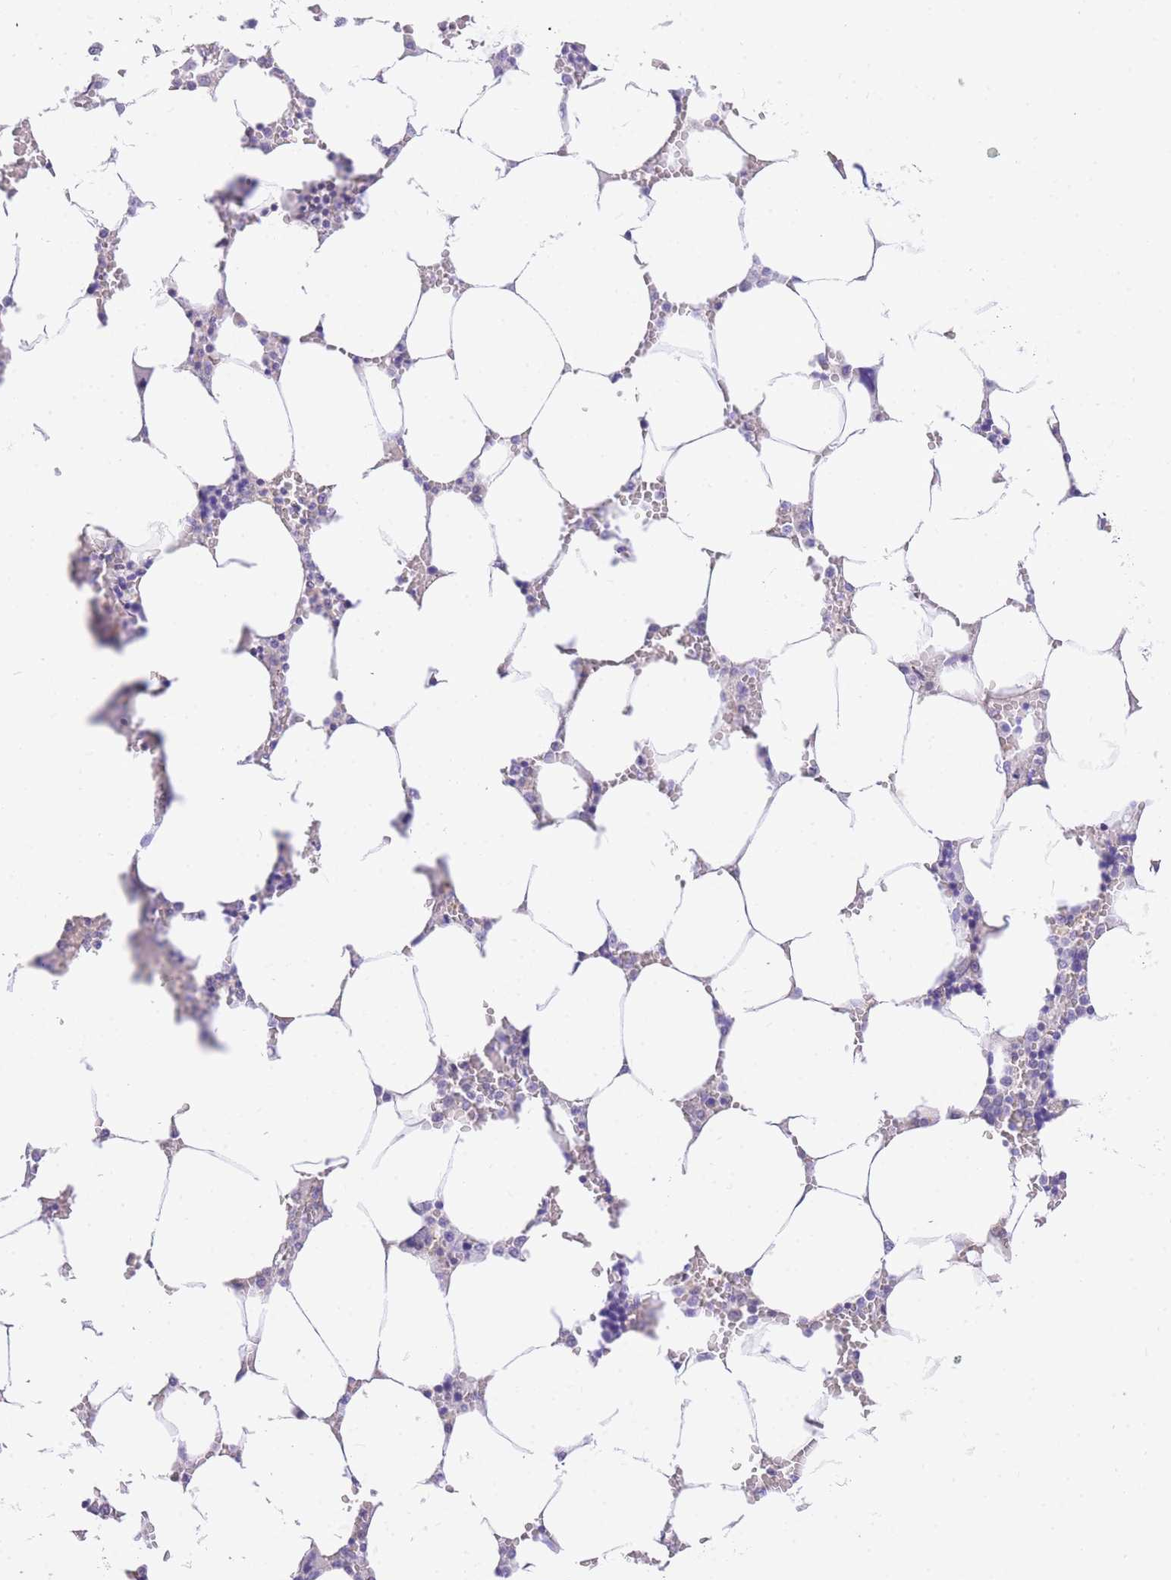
{"staining": {"intensity": "negative", "quantity": "none", "location": "none"}, "tissue": "bone marrow", "cell_type": "Hematopoietic cells", "image_type": "normal", "snomed": [{"axis": "morphology", "description": "Normal tissue, NOS"}, {"axis": "topography", "description": "Bone marrow"}], "caption": "This is an immunohistochemistry (IHC) image of benign bone marrow. There is no positivity in hematopoietic cells.", "gene": "S100PBP", "patient": {"sex": "male", "age": 64}}